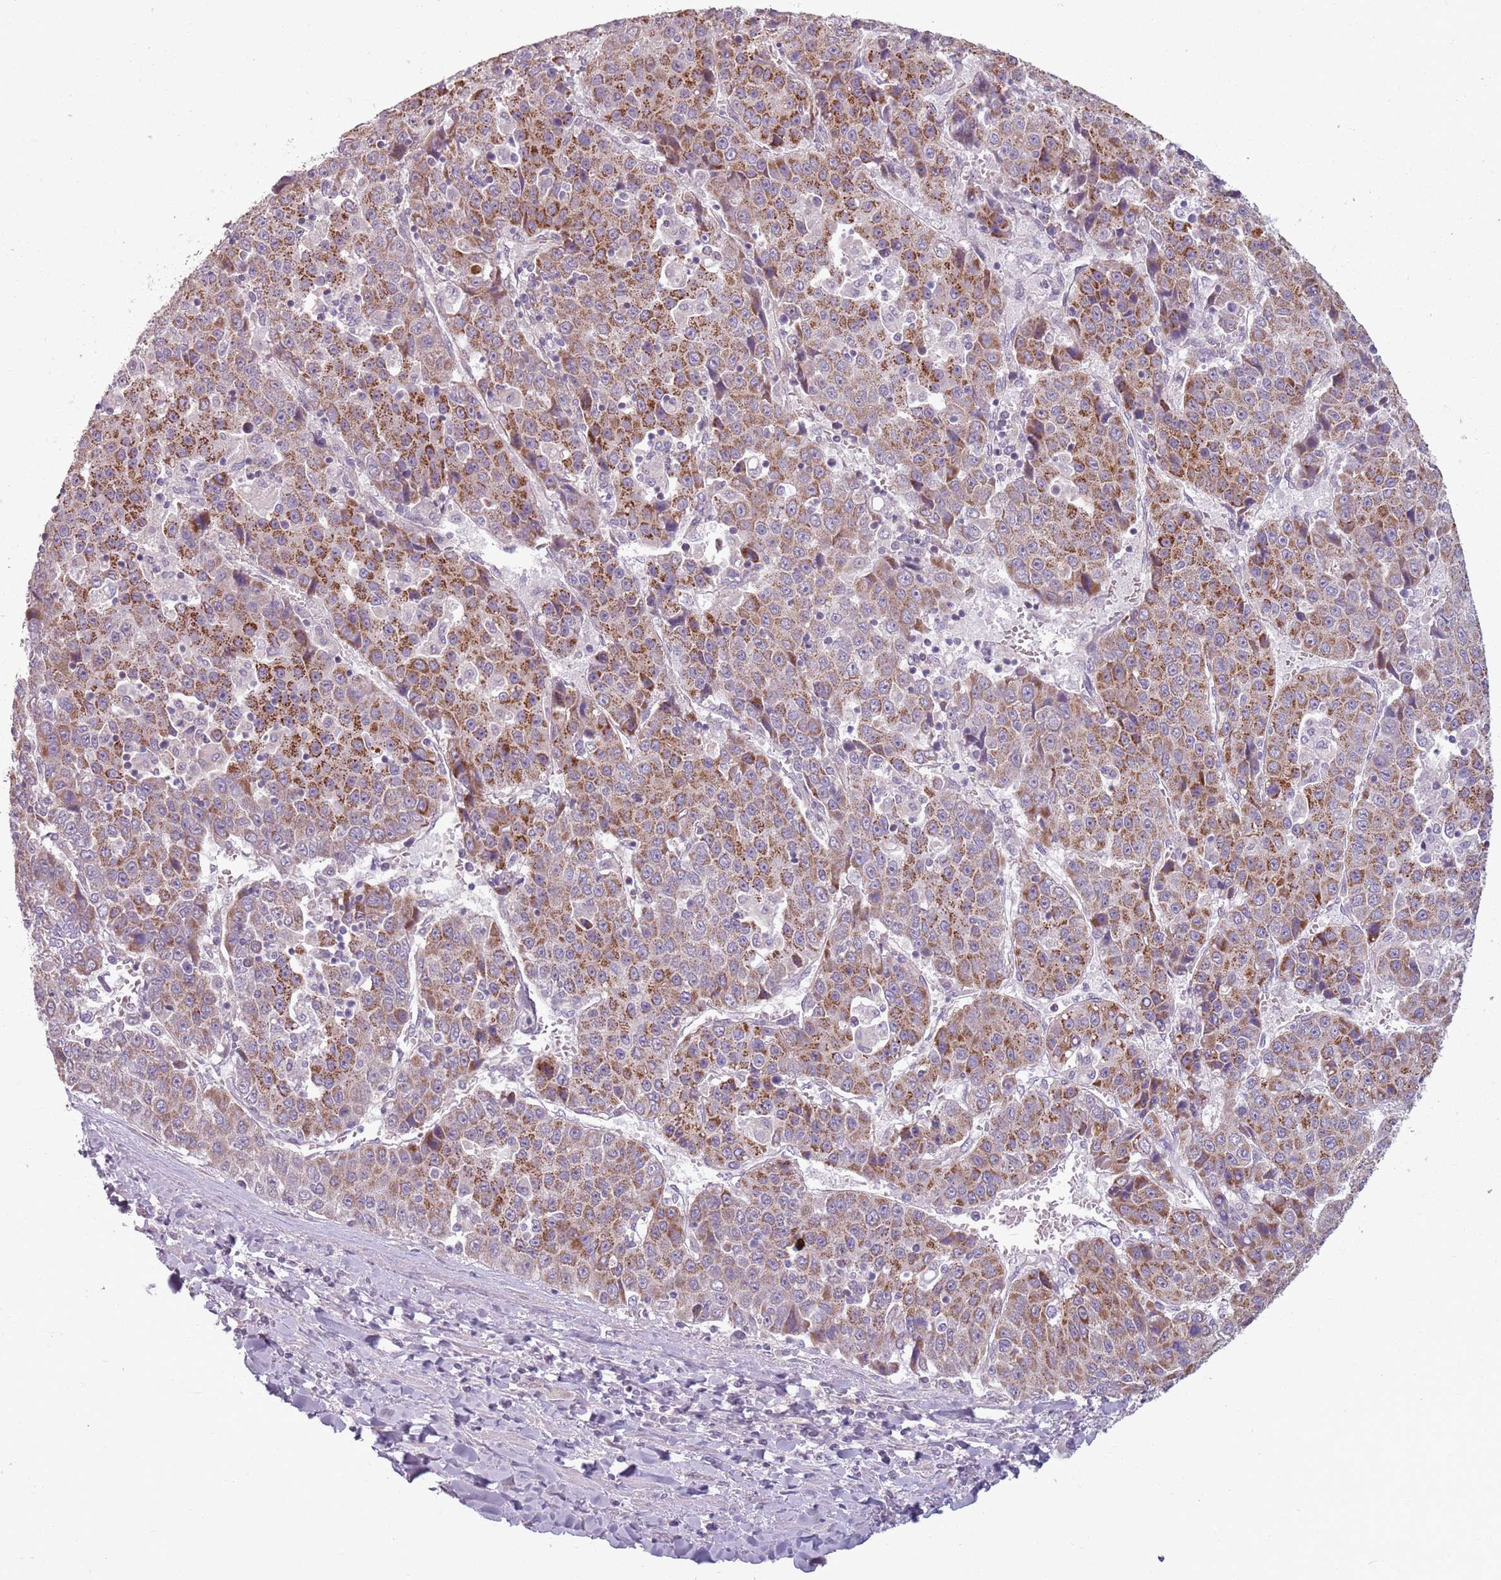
{"staining": {"intensity": "moderate", "quantity": ">75%", "location": "cytoplasmic/membranous"}, "tissue": "liver cancer", "cell_type": "Tumor cells", "image_type": "cancer", "snomed": [{"axis": "morphology", "description": "Carcinoma, Hepatocellular, NOS"}, {"axis": "topography", "description": "Liver"}], "caption": "An image of human liver cancer (hepatocellular carcinoma) stained for a protein displays moderate cytoplasmic/membranous brown staining in tumor cells. The staining was performed using DAB to visualize the protein expression in brown, while the nuclei were stained in blue with hematoxylin (Magnification: 20x).", "gene": "TLCD2", "patient": {"sex": "female", "age": 53}}